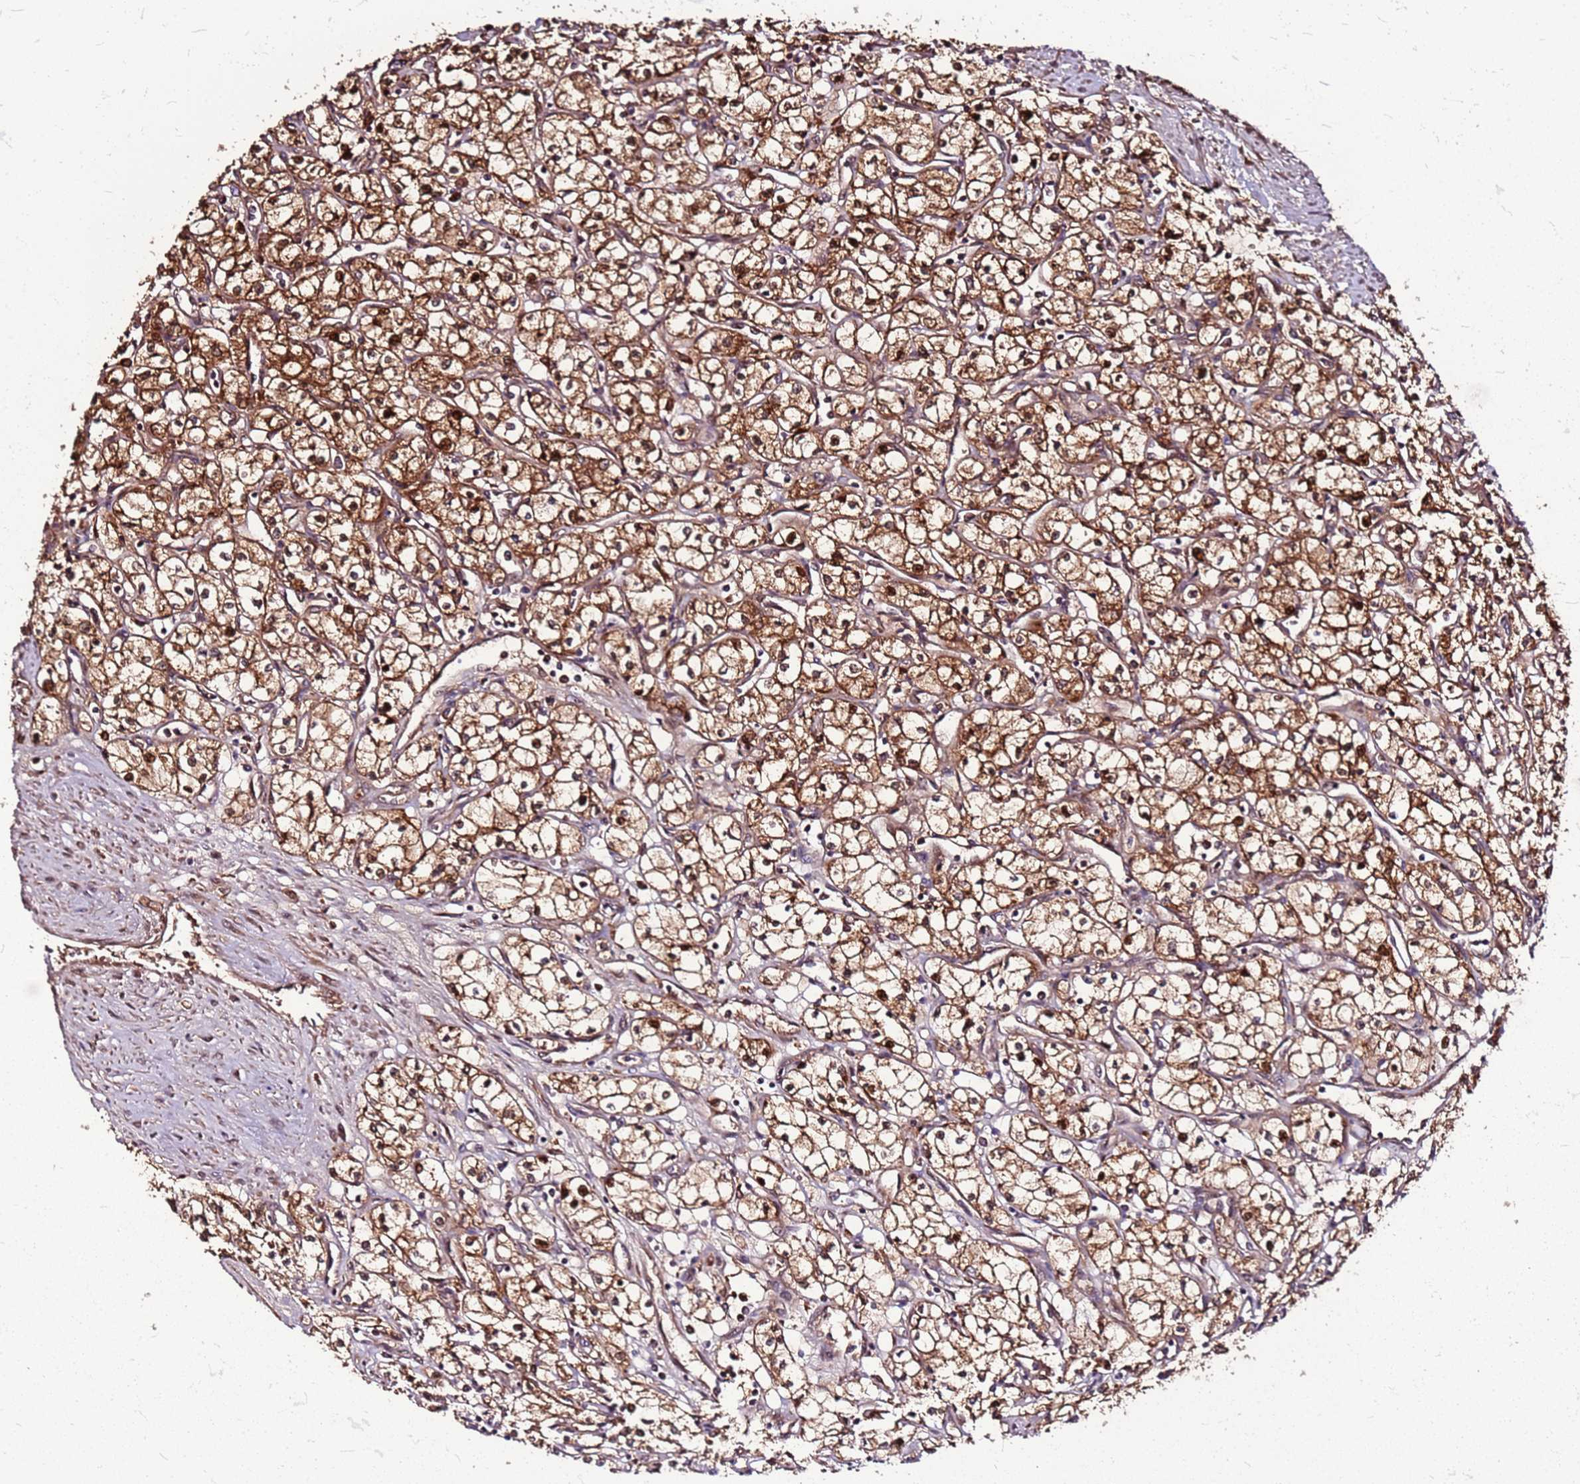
{"staining": {"intensity": "strong", "quantity": ">75%", "location": "cytoplasmic/membranous"}, "tissue": "renal cancer", "cell_type": "Tumor cells", "image_type": "cancer", "snomed": [{"axis": "morphology", "description": "Adenocarcinoma, NOS"}, {"axis": "topography", "description": "Kidney"}], "caption": "Adenocarcinoma (renal) stained for a protein (brown) reveals strong cytoplasmic/membranous positive staining in approximately >75% of tumor cells.", "gene": "LYPLAL1", "patient": {"sex": "male", "age": 59}}